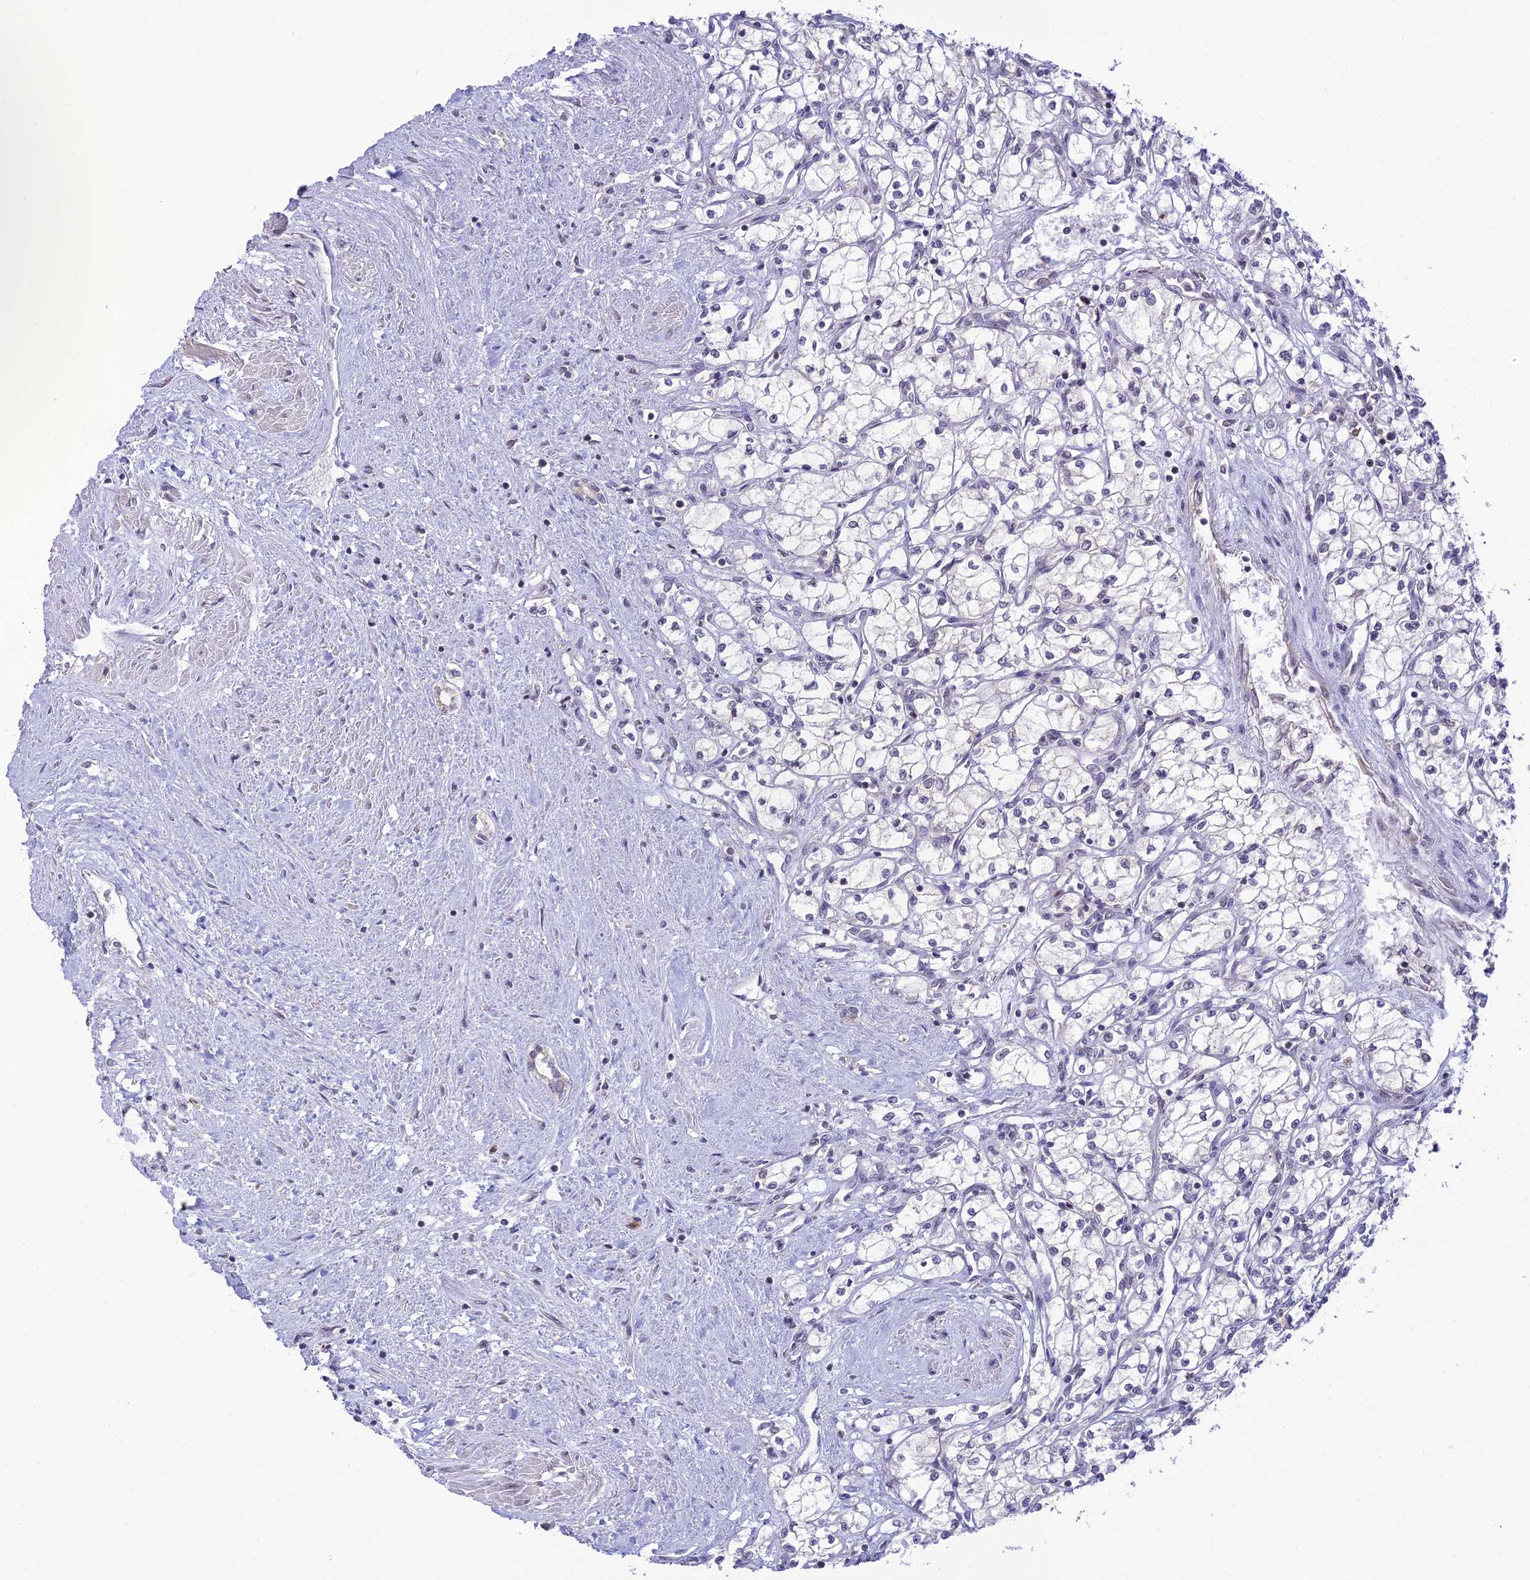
{"staining": {"intensity": "negative", "quantity": "none", "location": "none"}, "tissue": "renal cancer", "cell_type": "Tumor cells", "image_type": "cancer", "snomed": [{"axis": "morphology", "description": "Adenocarcinoma, NOS"}, {"axis": "topography", "description": "Kidney"}], "caption": "There is no significant positivity in tumor cells of renal cancer (adenocarcinoma).", "gene": "TEKT1", "patient": {"sex": "male", "age": 59}}